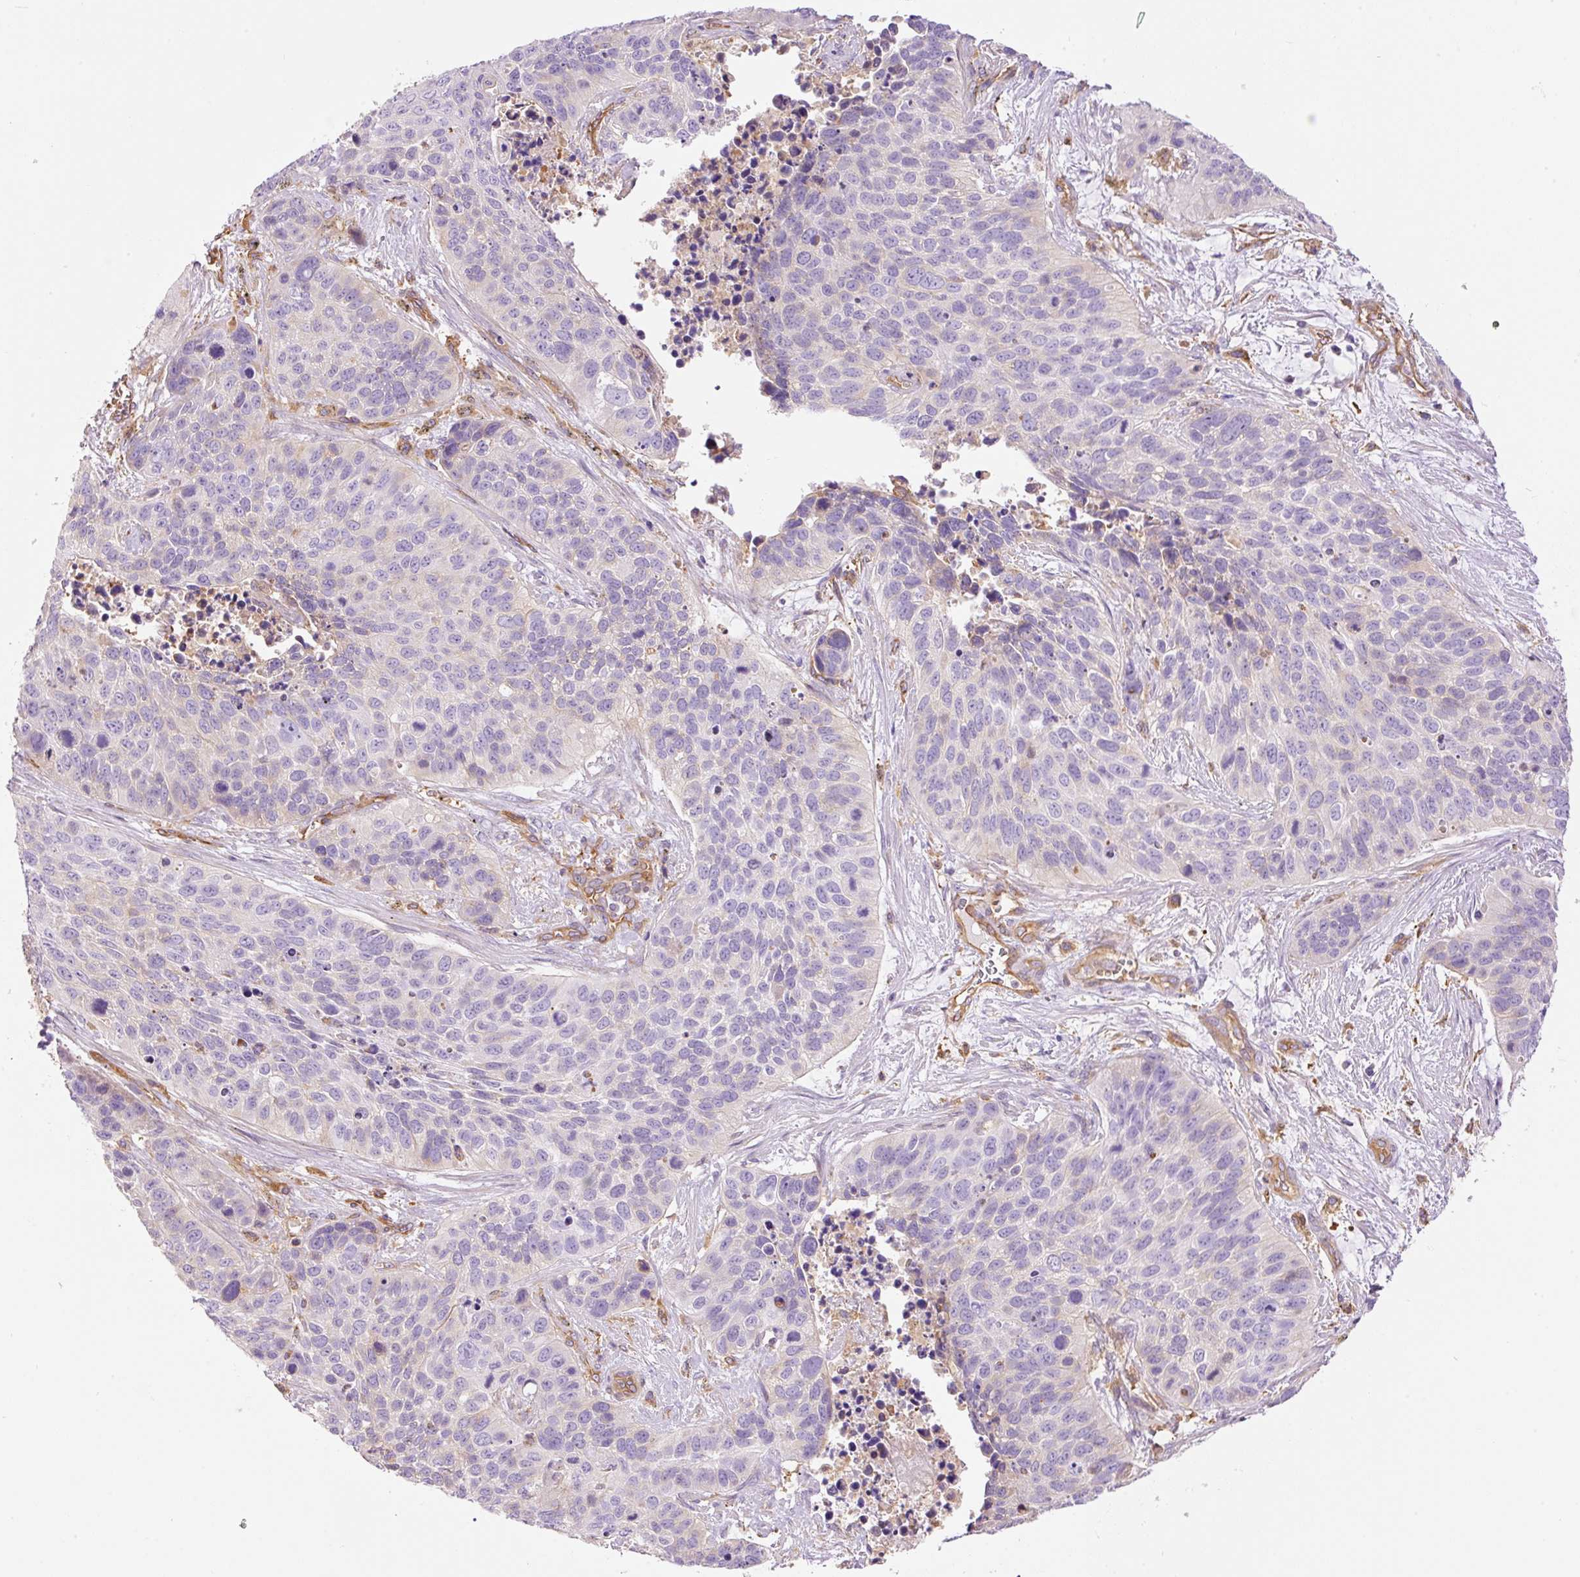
{"staining": {"intensity": "negative", "quantity": "none", "location": "none"}, "tissue": "lung cancer", "cell_type": "Tumor cells", "image_type": "cancer", "snomed": [{"axis": "morphology", "description": "Squamous cell carcinoma, NOS"}, {"axis": "topography", "description": "Lung"}], "caption": "Tumor cells are negative for protein expression in human squamous cell carcinoma (lung). The staining is performed using DAB brown chromogen with nuclei counter-stained in using hematoxylin.", "gene": "IL10RB", "patient": {"sex": "male", "age": 62}}